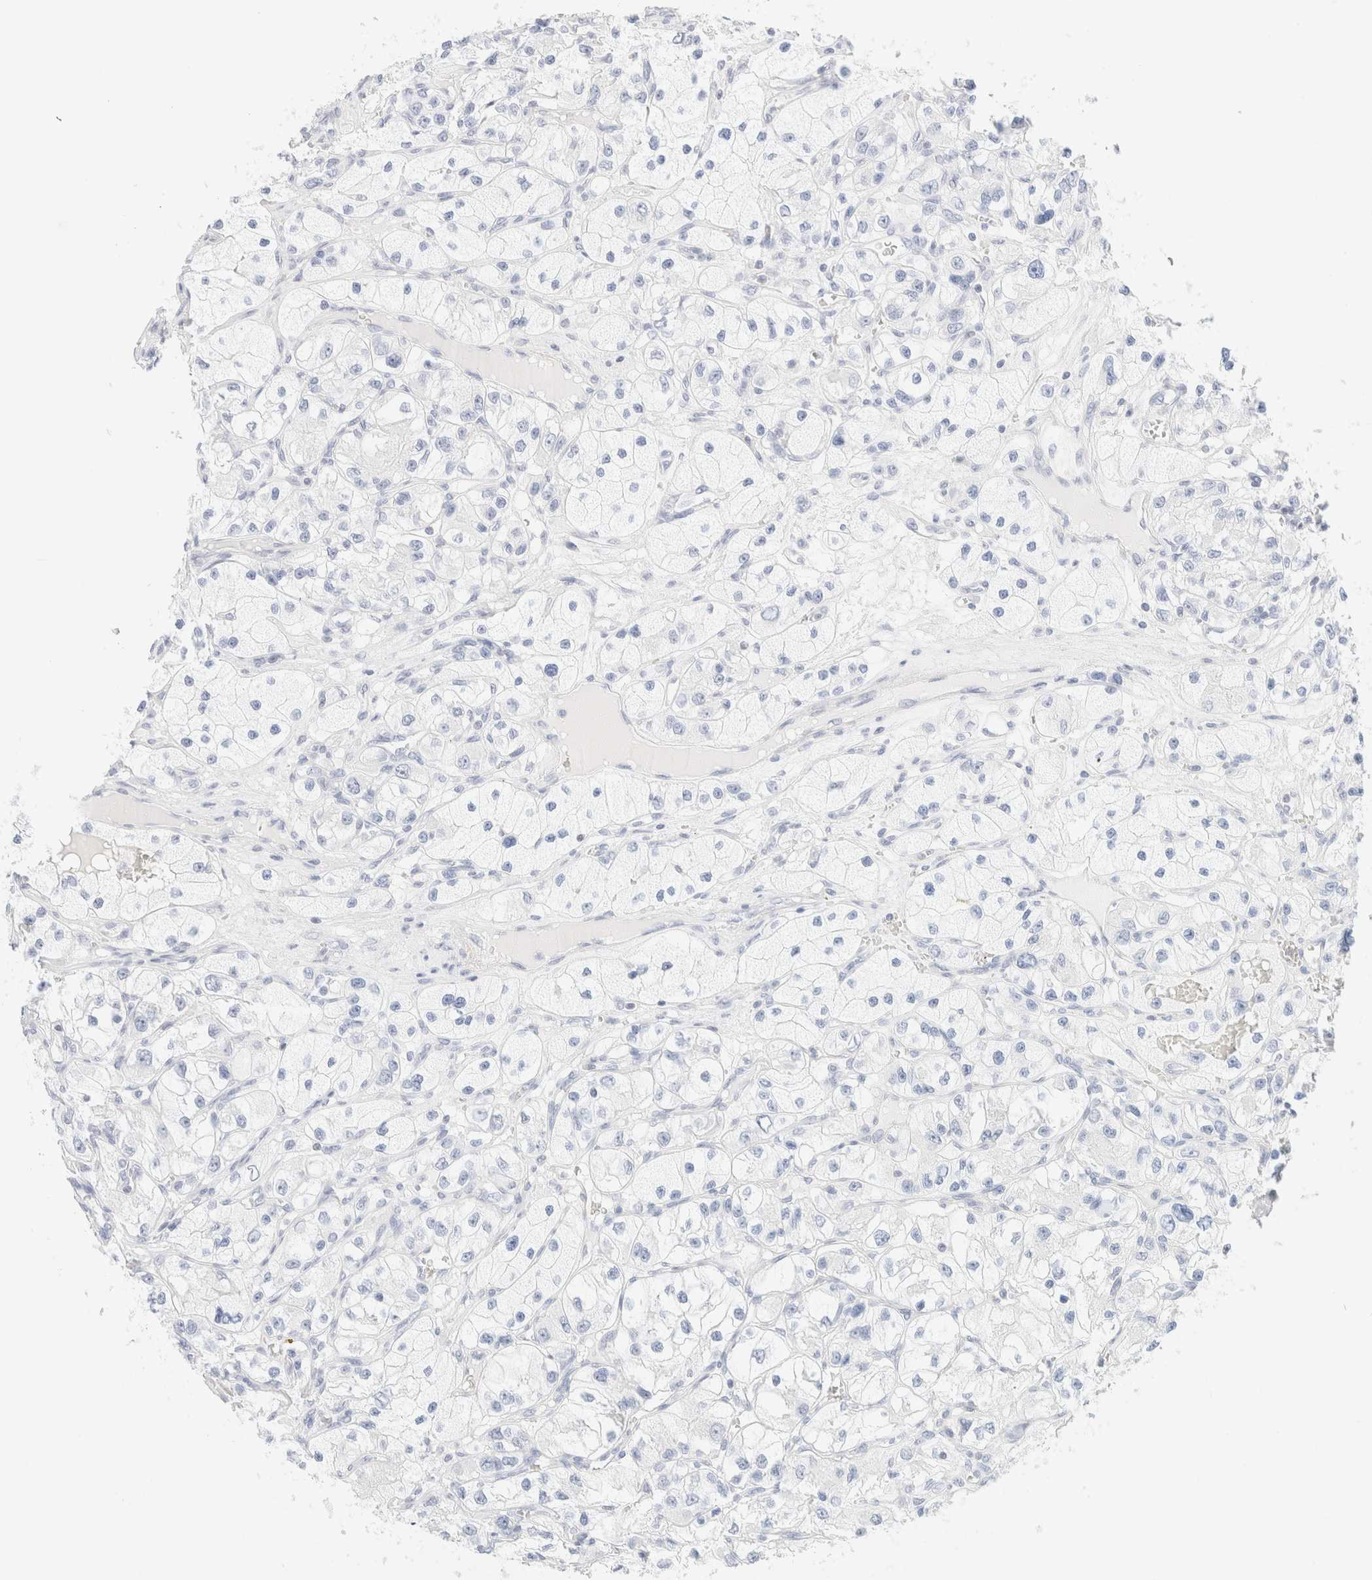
{"staining": {"intensity": "negative", "quantity": "none", "location": "none"}, "tissue": "renal cancer", "cell_type": "Tumor cells", "image_type": "cancer", "snomed": [{"axis": "morphology", "description": "Adenocarcinoma, NOS"}, {"axis": "topography", "description": "Kidney"}], "caption": "The micrograph exhibits no staining of tumor cells in renal adenocarcinoma. (DAB immunohistochemistry (IHC) visualized using brightfield microscopy, high magnification).", "gene": "IKZF3", "patient": {"sex": "female", "age": 57}}